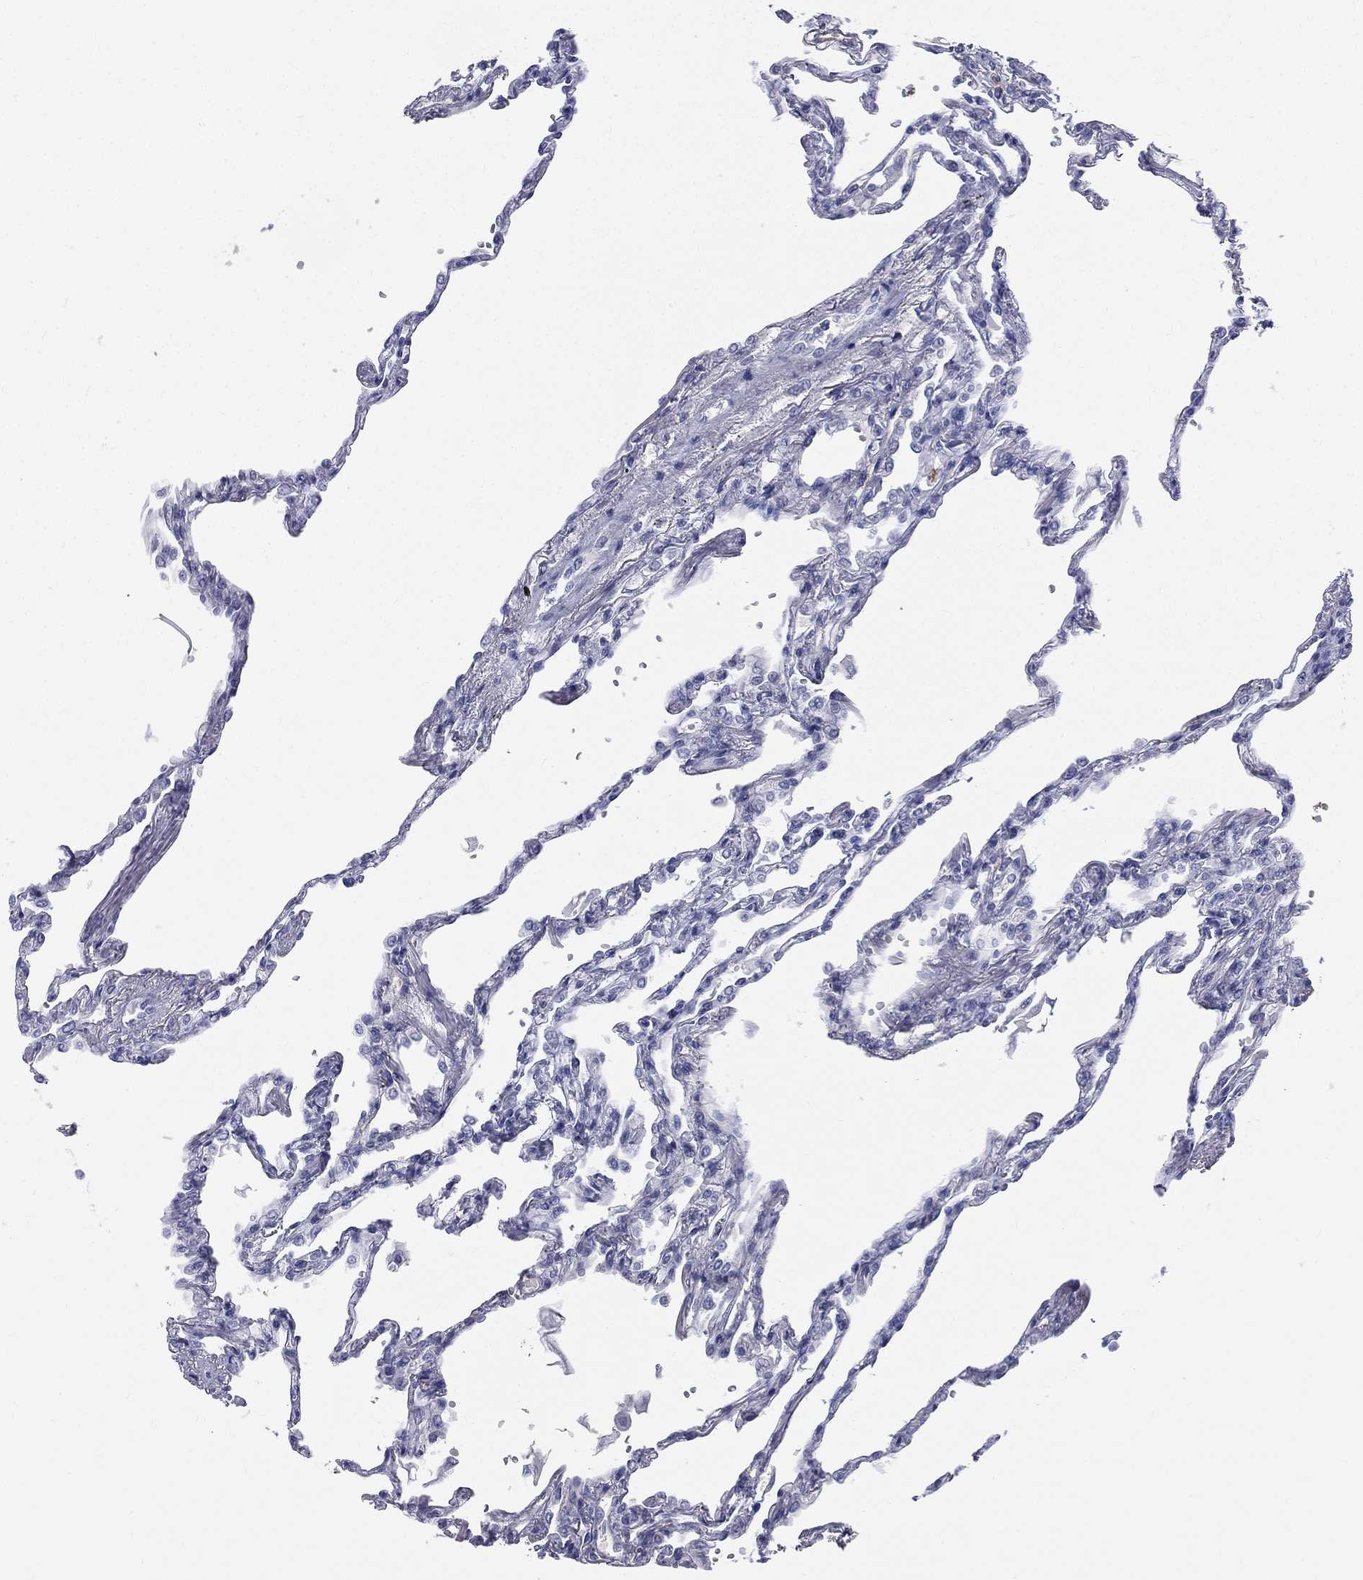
{"staining": {"intensity": "negative", "quantity": "none", "location": "none"}, "tissue": "lung", "cell_type": "Alveolar cells", "image_type": "normal", "snomed": [{"axis": "morphology", "description": "Normal tissue, NOS"}, {"axis": "topography", "description": "Lung"}], "caption": "Immunohistochemistry of benign lung demonstrates no expression in alveolar cells.", "gene": "HP", "patient": {"sex": "male", "age": 78}}